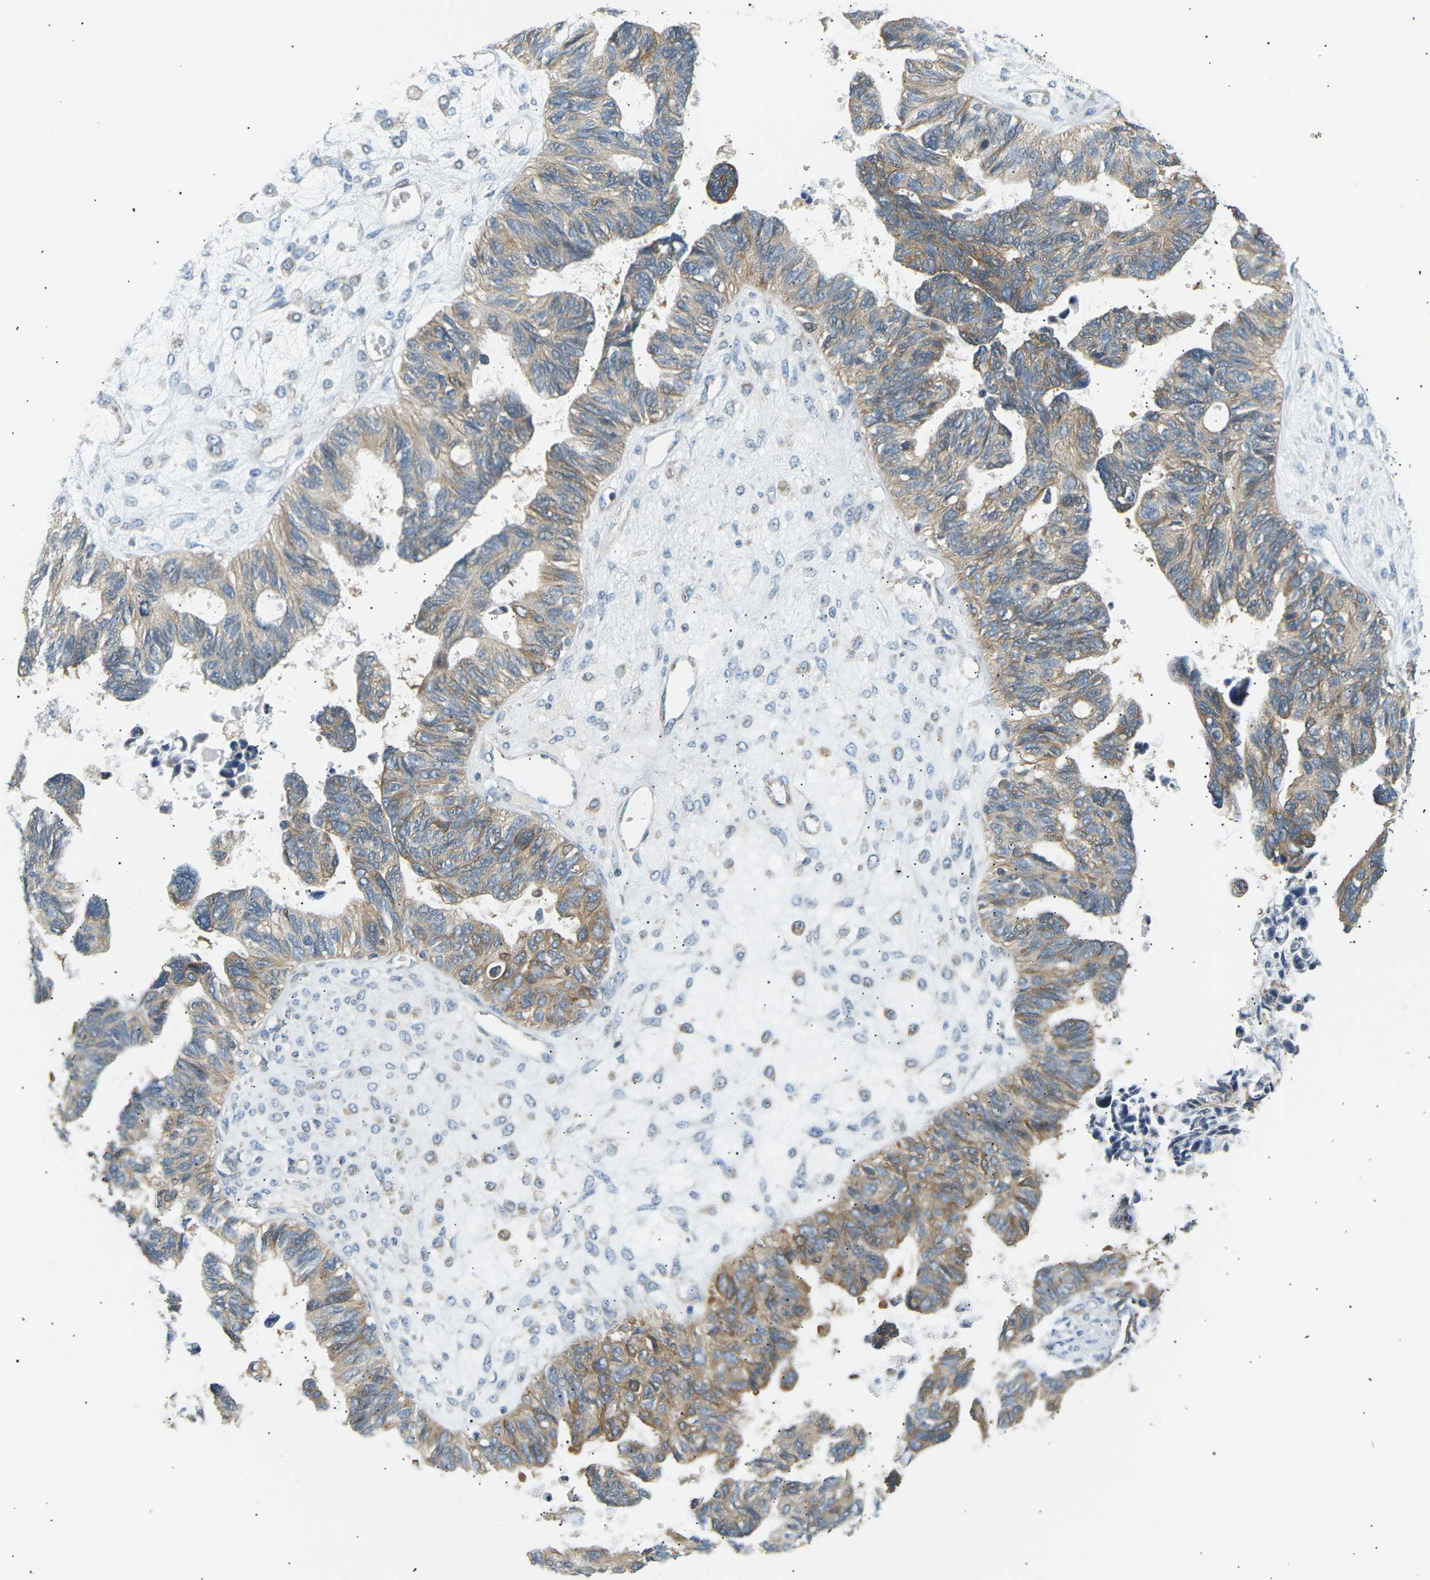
{"staining": {"intensity": "moderate", "quantity": ">75%", "location": "cytoplasmic/membranous"}, "tissue": "ovarian cancer", "cell_type": "Tumor cells", "image_type": "cancer", "snomed": [{"axis": "morphology", "description": "Cystadenocarcinoma, serous, NOS"}, {"axis": "topography", "description": "Ovary"}], "caption": "IHC histopathology image of human serous cystadenocarcinoma (ovarian) stained for a protein (brown), which shows medium levels of moderate cytoplasmic/membranous expression in approximately >75% of tumor cells.", "gene": "TBC1D8", "patient": {"sex": "female", "age": 79}}